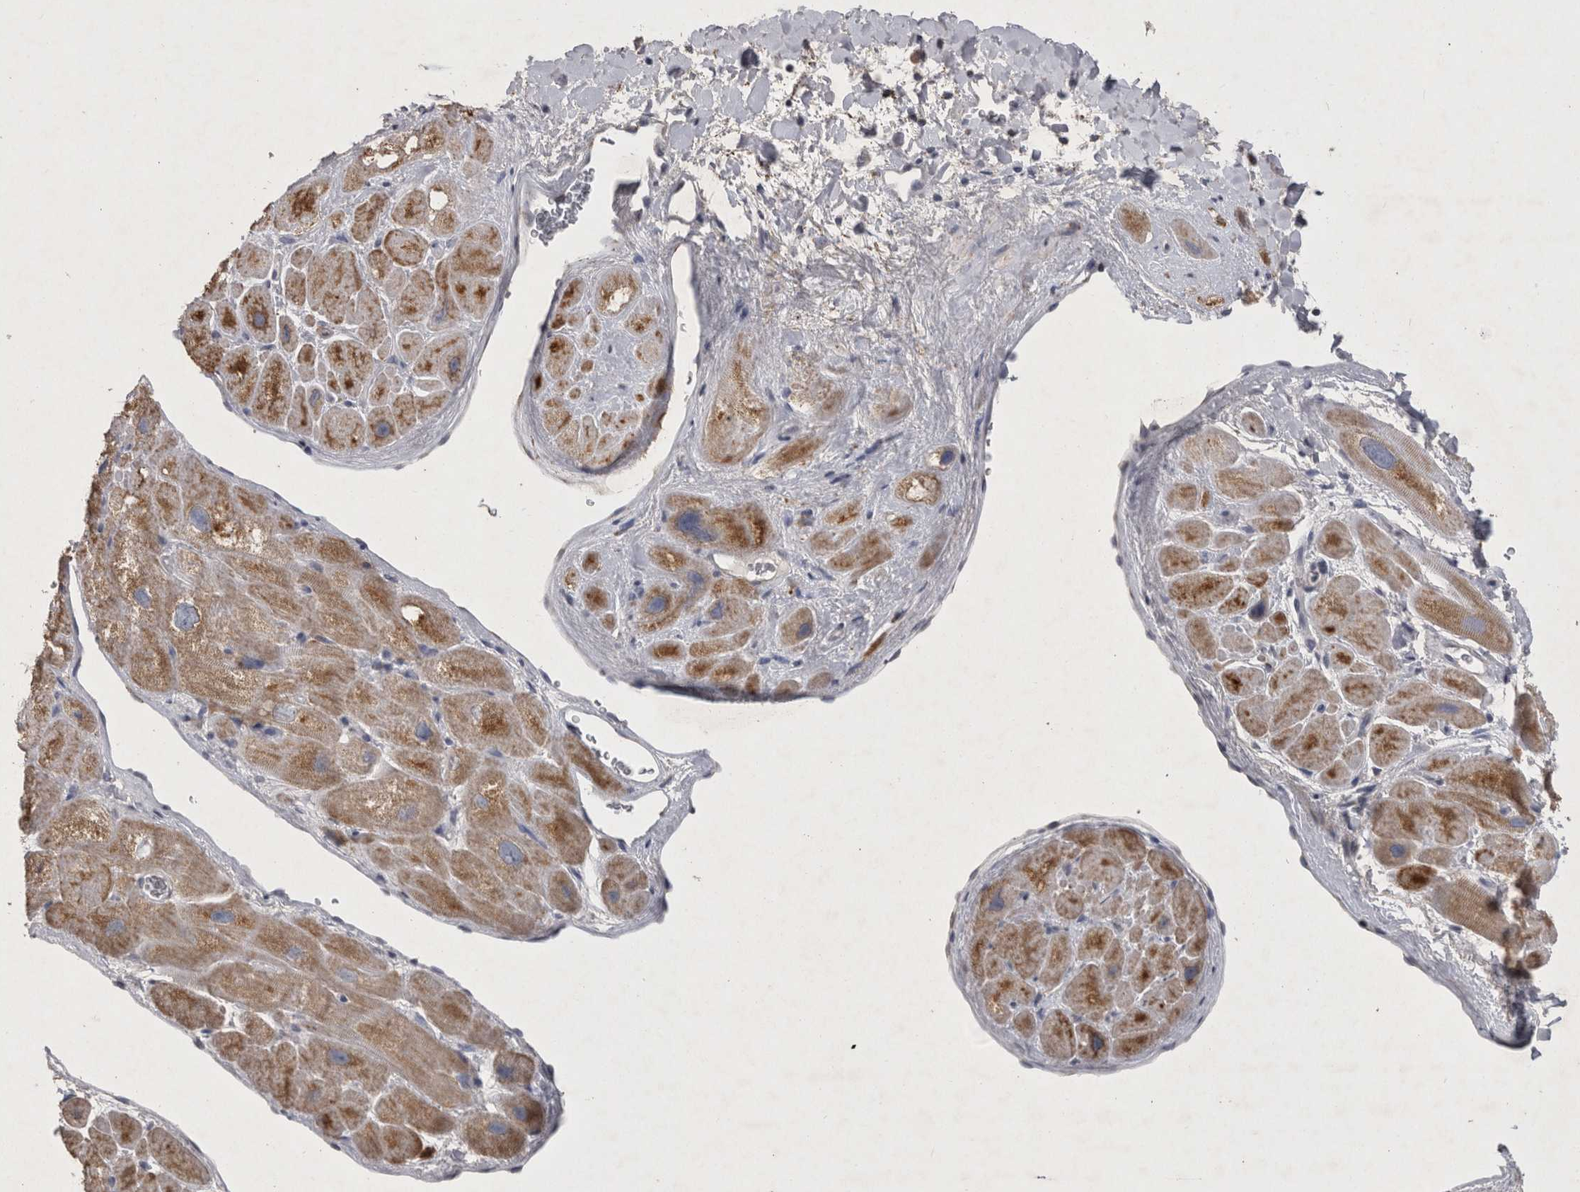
{"staining": {"intensity": "moderate", "quantity": "25%-75%", "location": "cytoplasmic/membranous"}, "tissue": "heart muscle", "cell_type": "Cardiomyocytes", "image_type": "normal", "snomed": [{"axis": "morphology", "description": "Normal tissue, NOS"}, {"axis": "topography", "description": "Heart"}], "caption": "Immunohistochemical staining of unremarkable human heart muscle reveals moderate cytoplasmic/membranous protein positivity in approximately 25%-75% of cardiomyocytes. (DAB = brown stain, brightfield microscopy at high magnification).", "gene": "DKK3", "patient": {"sex": "male", "age": 49}}